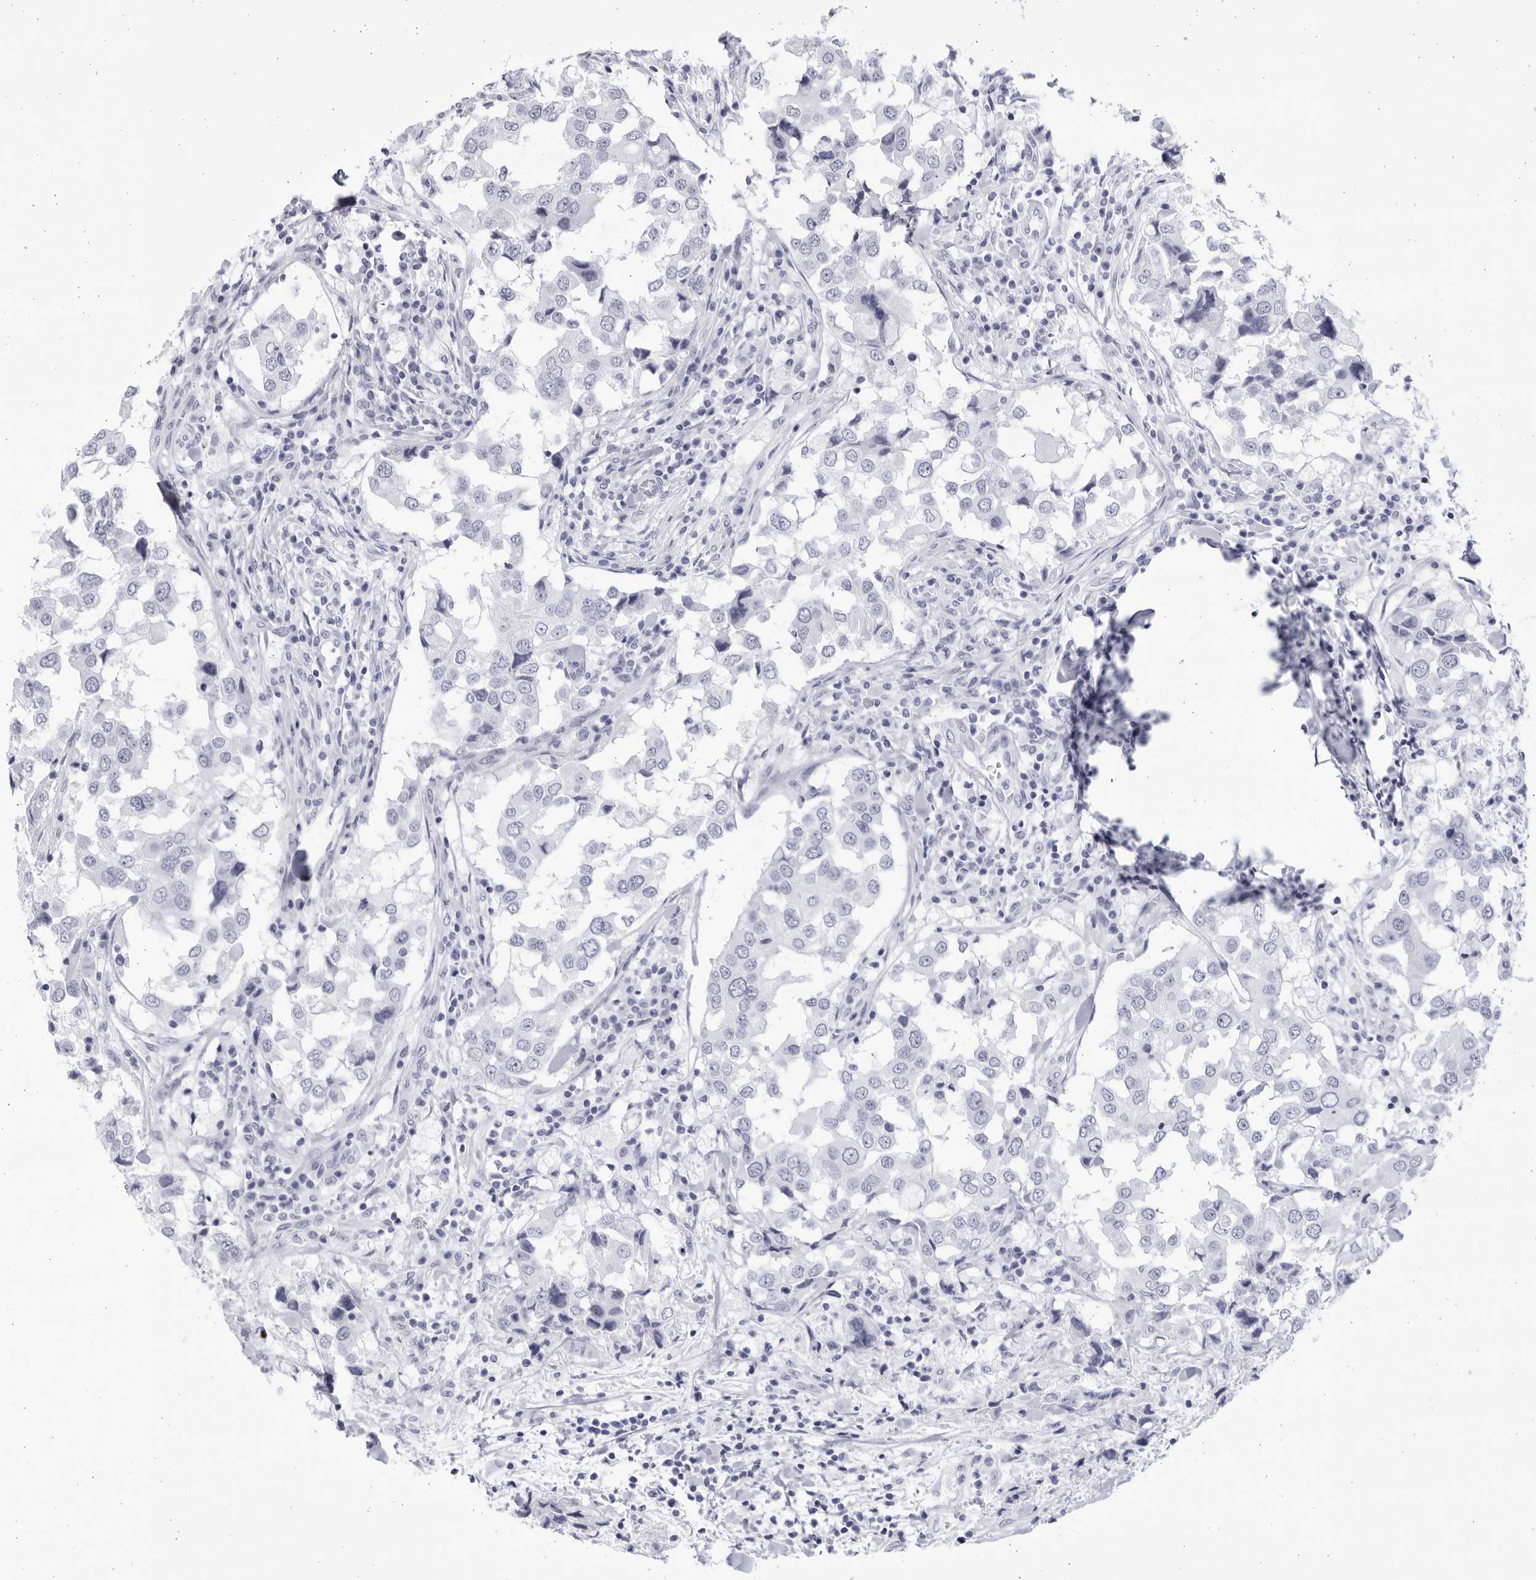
{"staining": {"intensity": "negative", "quantity": "none", "location": "none"}, "tissue": "breast cancer", "cell_type": "Tumor cells", "image_type": "cancer", "snomed": [{"axis": "morphology", "description": "Duct carcinoma"}, {"axis": "topography", "description": "Breast"}], "caption": "This histopathology image is of infiltrating ductal carcinoma (breast) stained with IHC to label a protein in brown with the nuclei are counter-stained blue. There is no staining in tumor cells.", "gene": "CCDC181", "patient": {"sex": "female", "age": 27}}